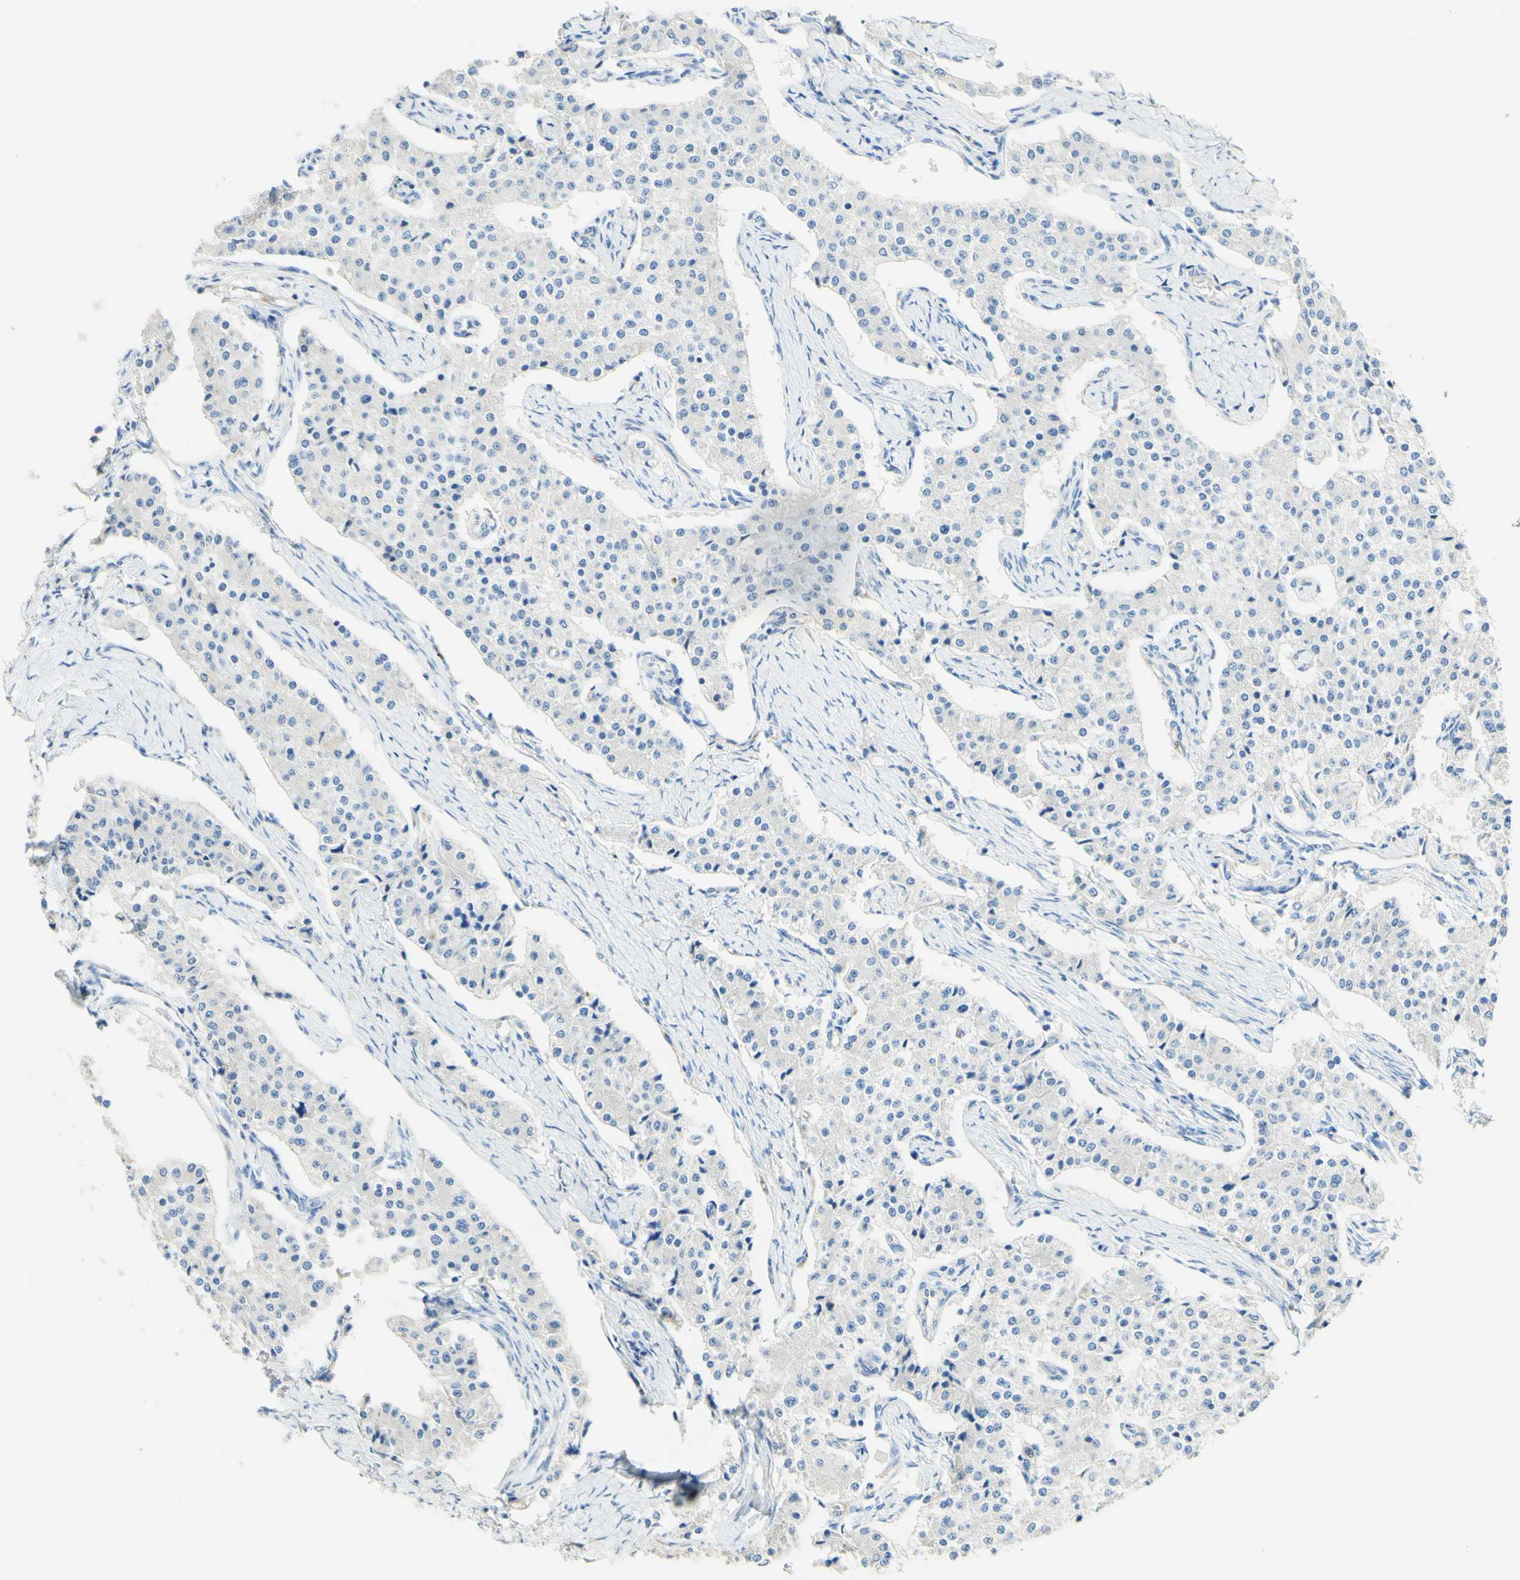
{"staining": {"intensity": "negative", "quantity": "none", "location": "none"}, "tissue": "carcinoid", "cell_type": "Tumor cells", "image_type": "cancer", "snomed": [{"axis": "morphology", "description": "Carcinoid, malignant, NOS"}, {"axis": "topography", "description": "Colon"}], "caption": "Protein analysis of carcinoid displays no significant positivity in tumor cells.", "gene": "PIGR", "patient": {"sex": "female", "age": 52}}